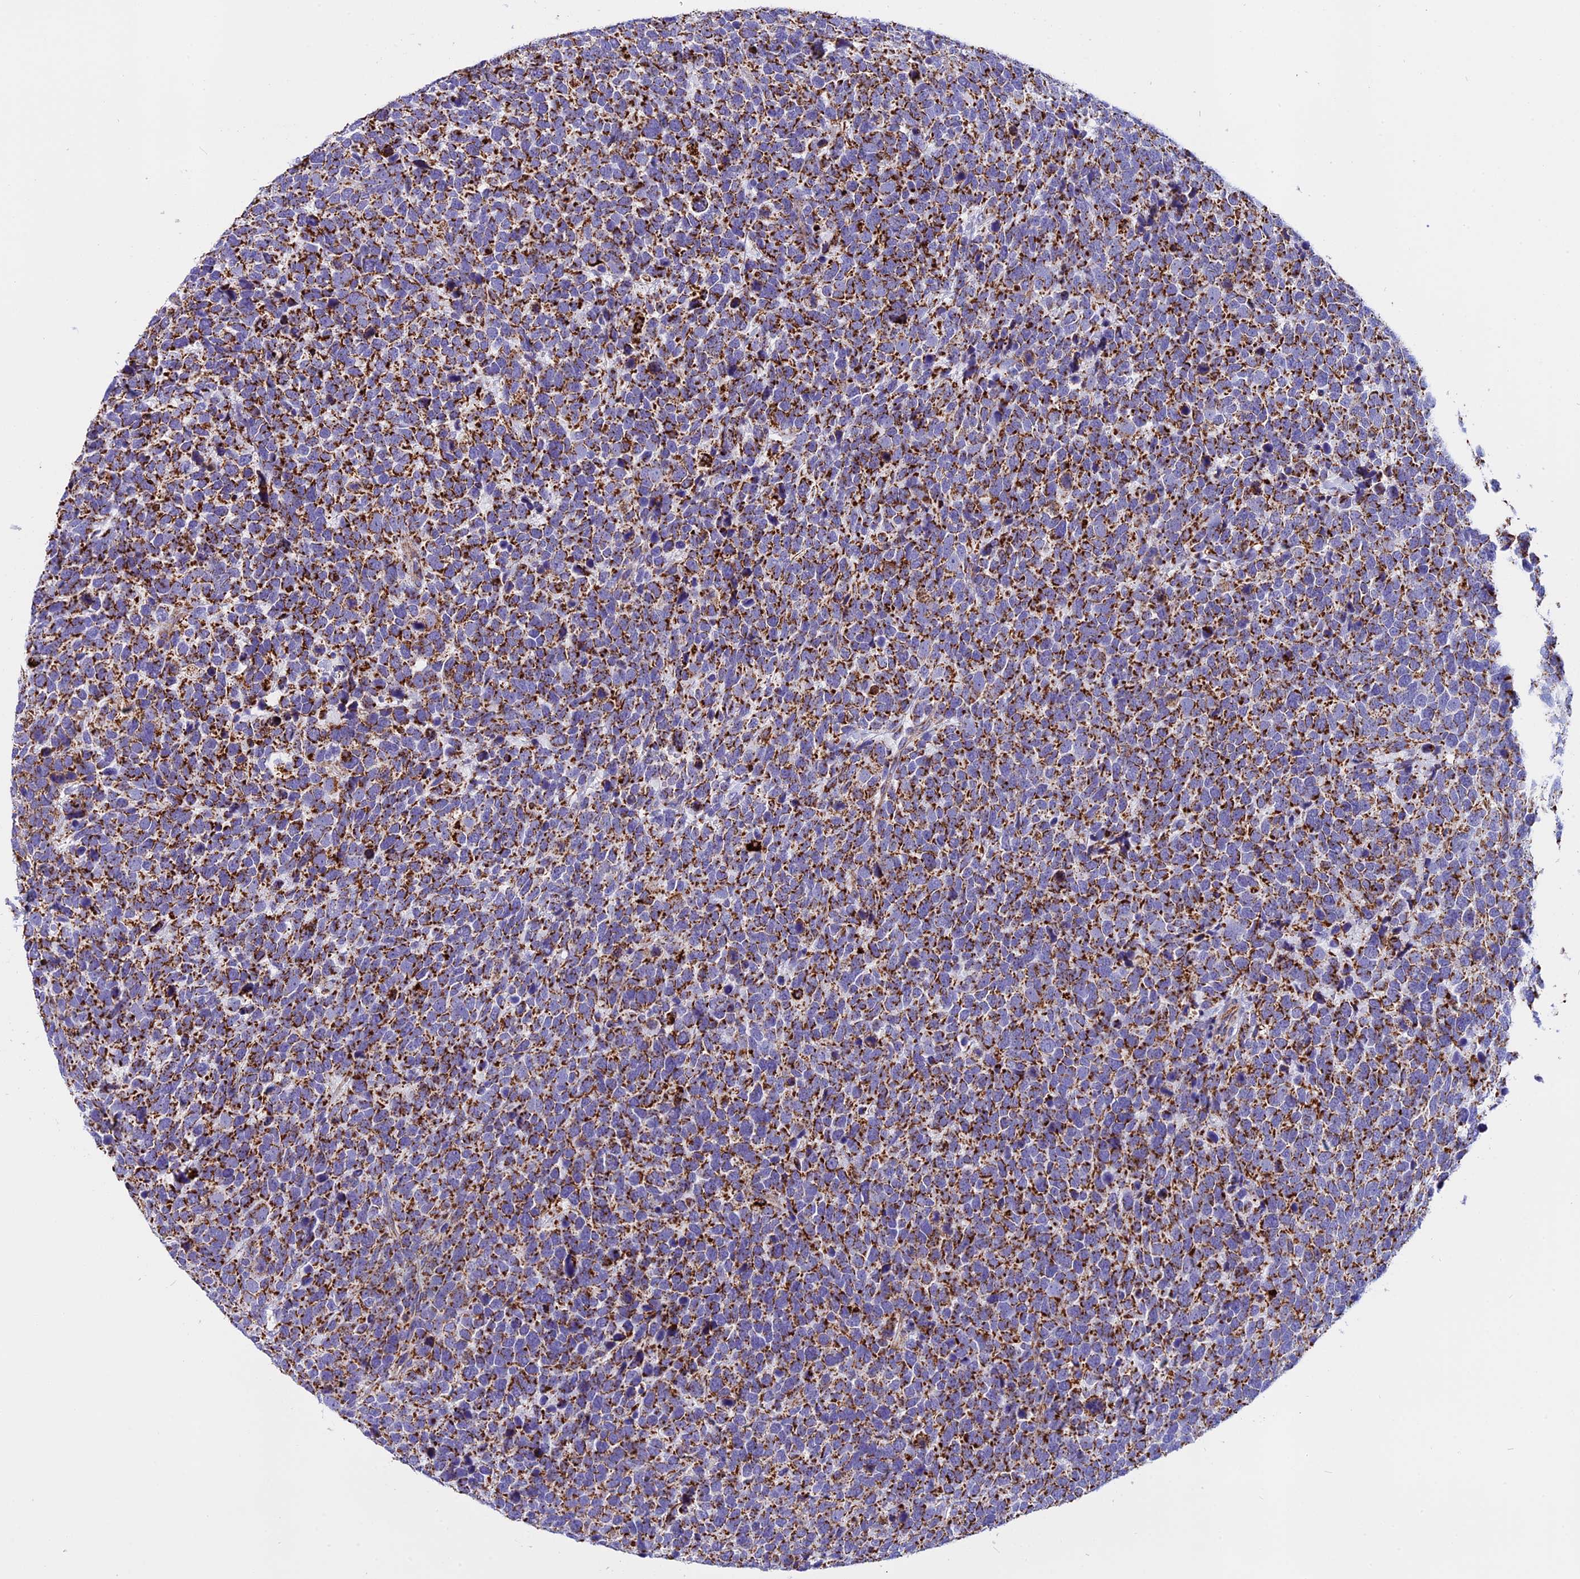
{"staining": {"intensity": "strong", "quantity": ">75%", "location": "cytoplasmic/membranous"}, "tissue": "urothelial cancer", "cell_type": "Tumor cells", "image_type": "cancer", "snomed": [{"axis": "morphology", "description": "Urothelial carcinoma, High grade"}, {"axis": "topography", "description": "Urinary bladder"}], "caption": "The photomicrograph reveals a brown stain indicating the presence of a protein in the cytoplasmic/membranous of tumor cells in urothelial carcinoma (high-grade). (Stains: DAB (3,3'-diaminobenzidine) in brown, nuclei in blue, Microscopy: brightfield microscopy at high magnification).", "gene": "VDAC2", "patient": {"sex": "female", "age": 82}}